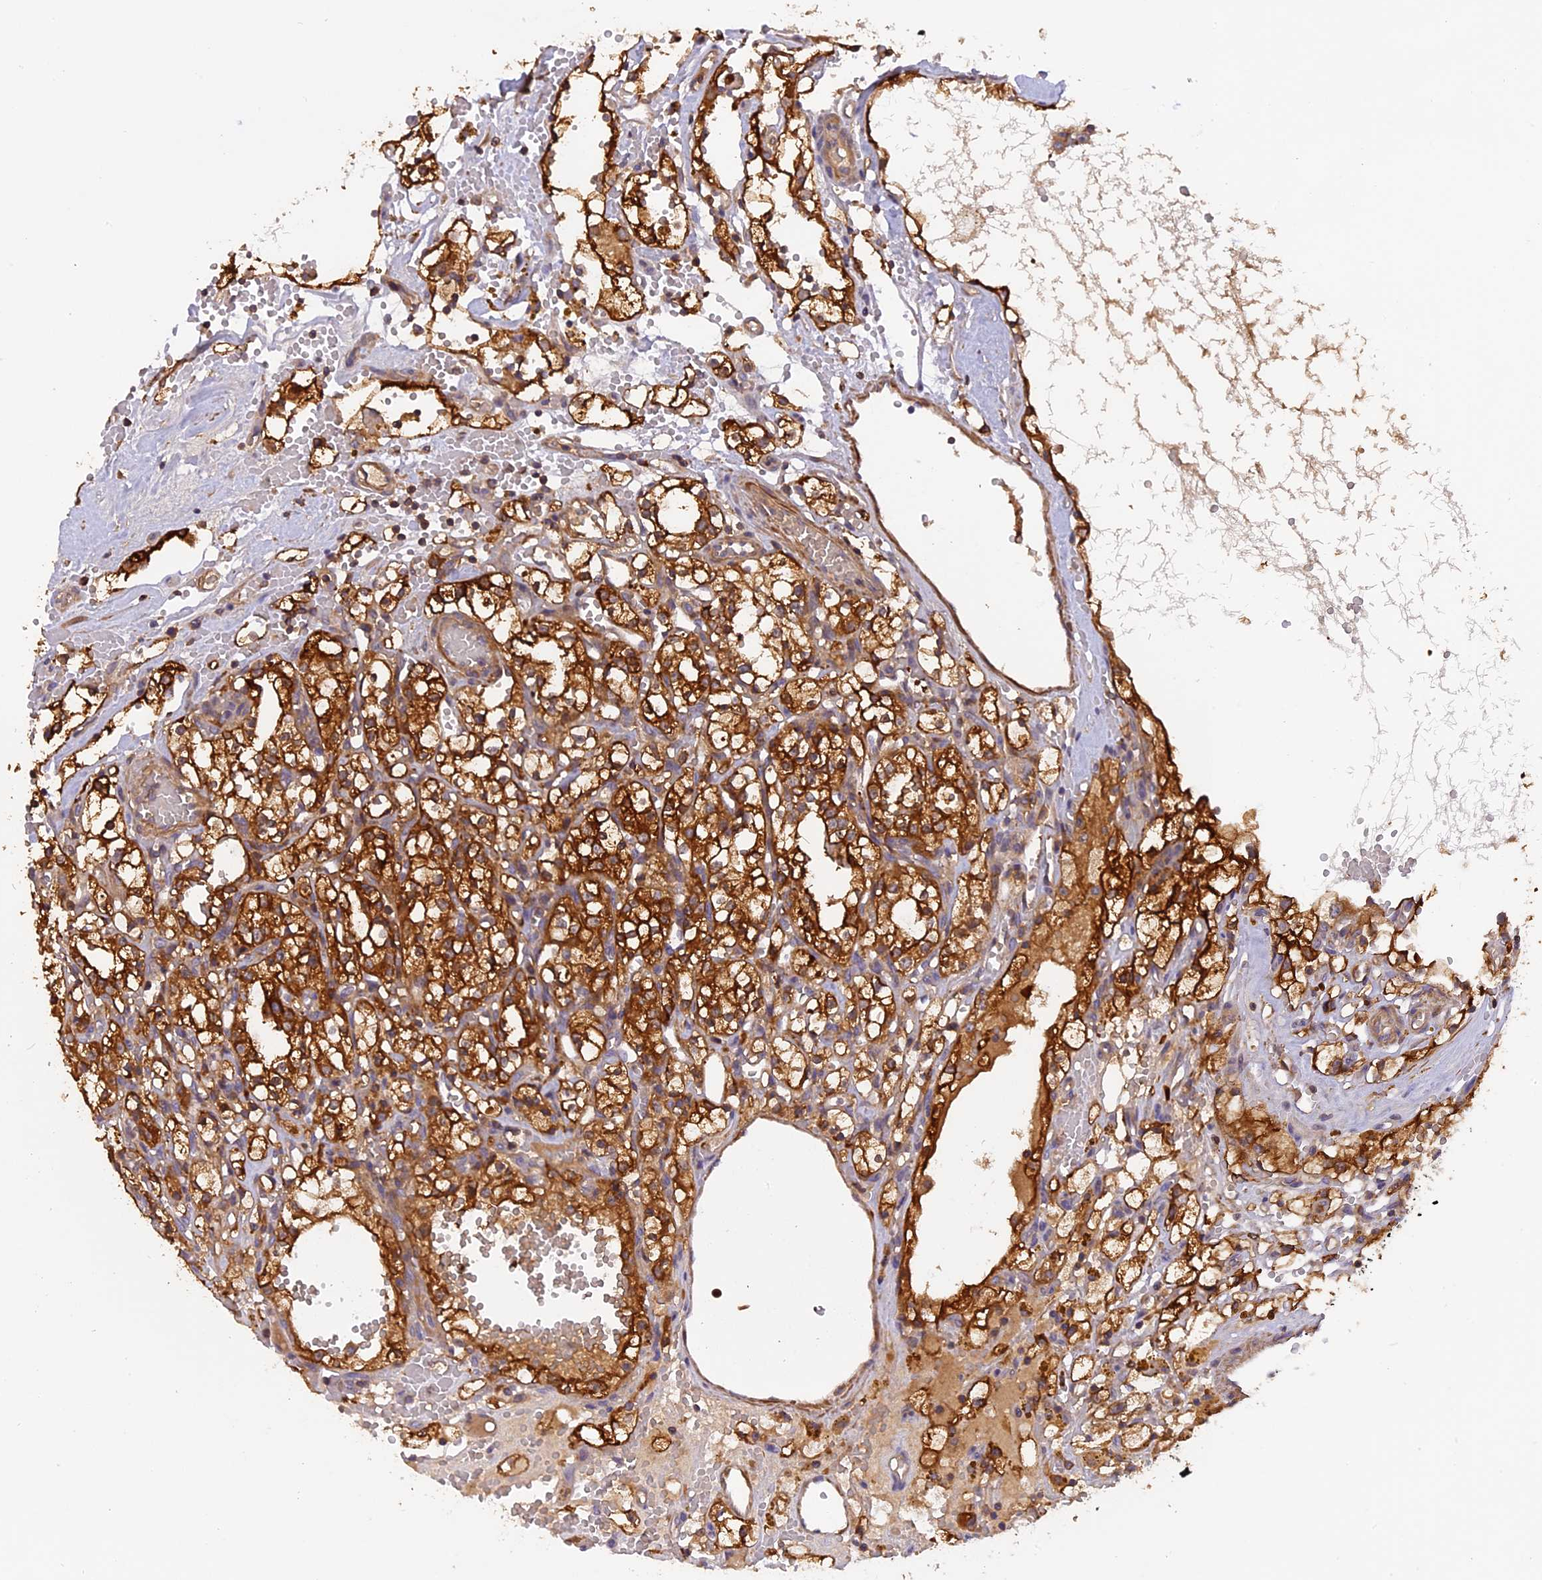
{"staining": {"intensity": "strong", "quantity": ">75%", "location": "cytoplasmic/membranous"}, "tissue": "renal cancer", "cell_type": "Tumor cells", "image_type": "cancer", "snomed": [{"axis": "morphology", "description": "Adenocarcinoma, NOS"}, {"axis": "topography", "description": "Kidney"}], "caption": "This is an image of immunohistochemistry (IHC) staining of renal adenocarcinoma, which shows strong staining in the cytoplasmic/membranous of tumor cells.", "gene": "STOML1", "patient": {"sex": "male", "age": 56}}